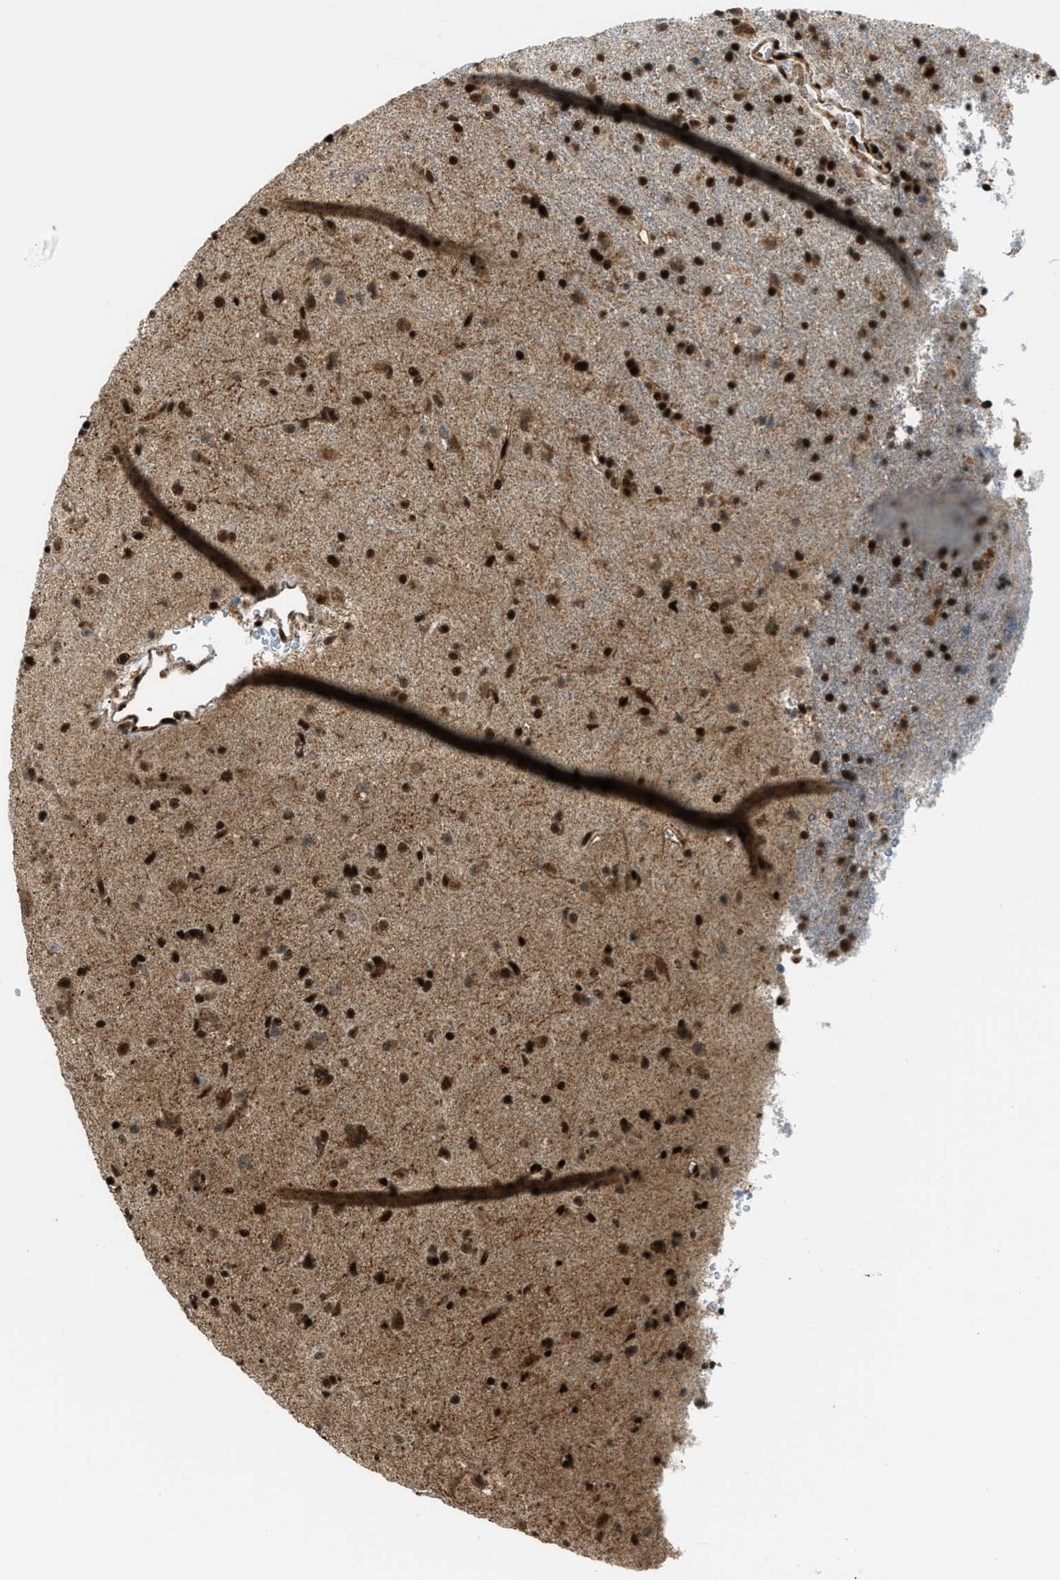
{"staining": {"intensity": "strong", "quantity": ">75%", "location": "cytoplasmic/membranous,nuclear"}, "tissue": "glioma", "cell_type": "Tumor cells", "image_type": "cancer", "snomed": [{"axis": "morphology", "description": "Glioma, malignant, Low grade"}, {"axis": "topography", "description": "Brain"}], "caption": "Human glioma stained for a protein (brown) demonstrates strong cytoplasmic/membranous and nuclear positive staining in about >75% of tumor cells.", "gene": "GABPB1", "patient": {"sex": "male", "age": 65}}